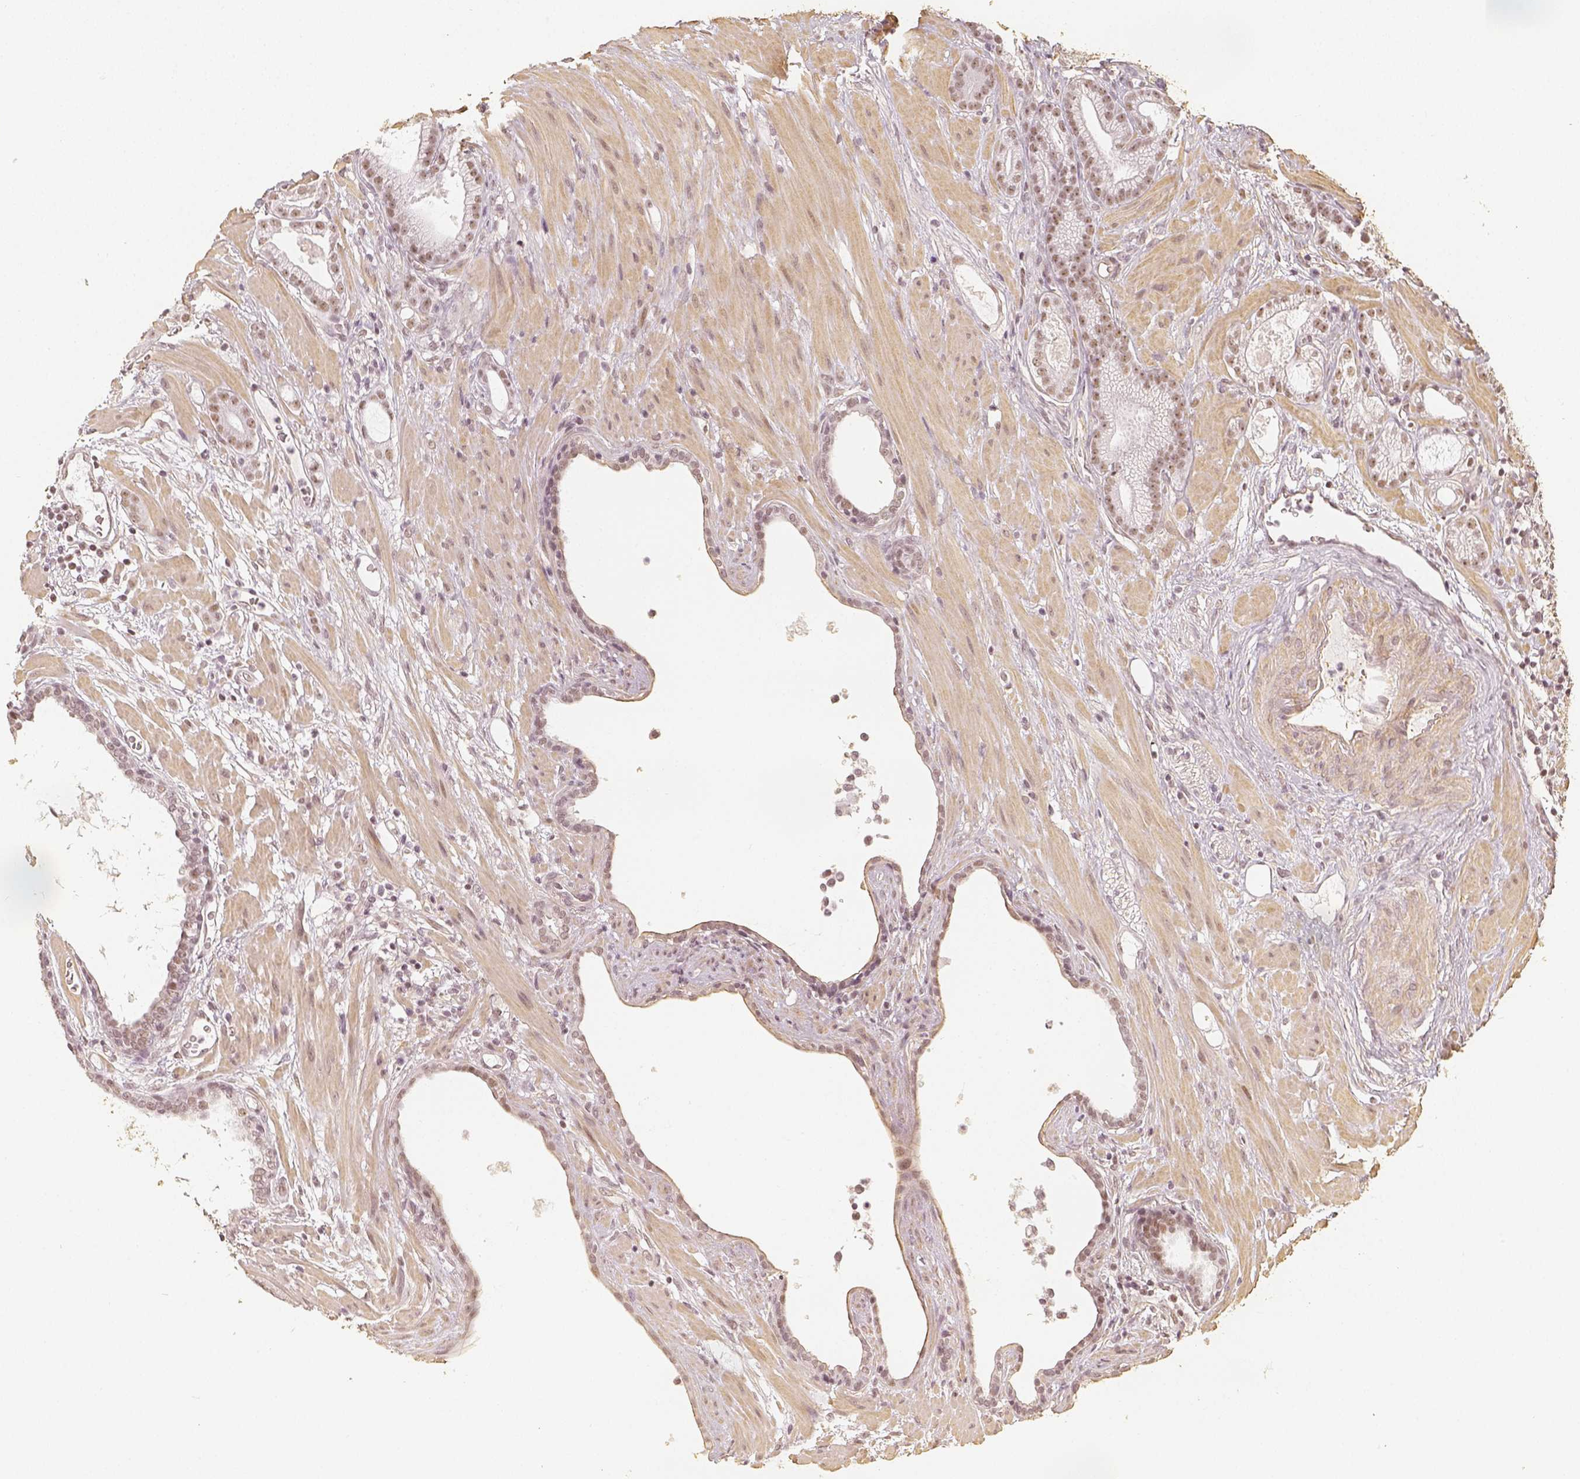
{"staining": {"intensity": "moderate", "quantity": ">75%", "location": "nuclear"}, "tissue": "prostate cancer", "cell_type": "Tumor cells", "image_type": "cancer", "snomed": [{"axis": "morphology", "description": "Adenocarcinoma, Low grade"}, {"axis": "topography", "description": "Prostate"}], "caption": "Prostate low-grade adenocarcinoma stained with DAB IHC demonstrates medium levels of moderate nuclear positivity in about >75% of tumor cells.", "gene": "HDAC1", "patient": {"sex": "male", "age": 57}}